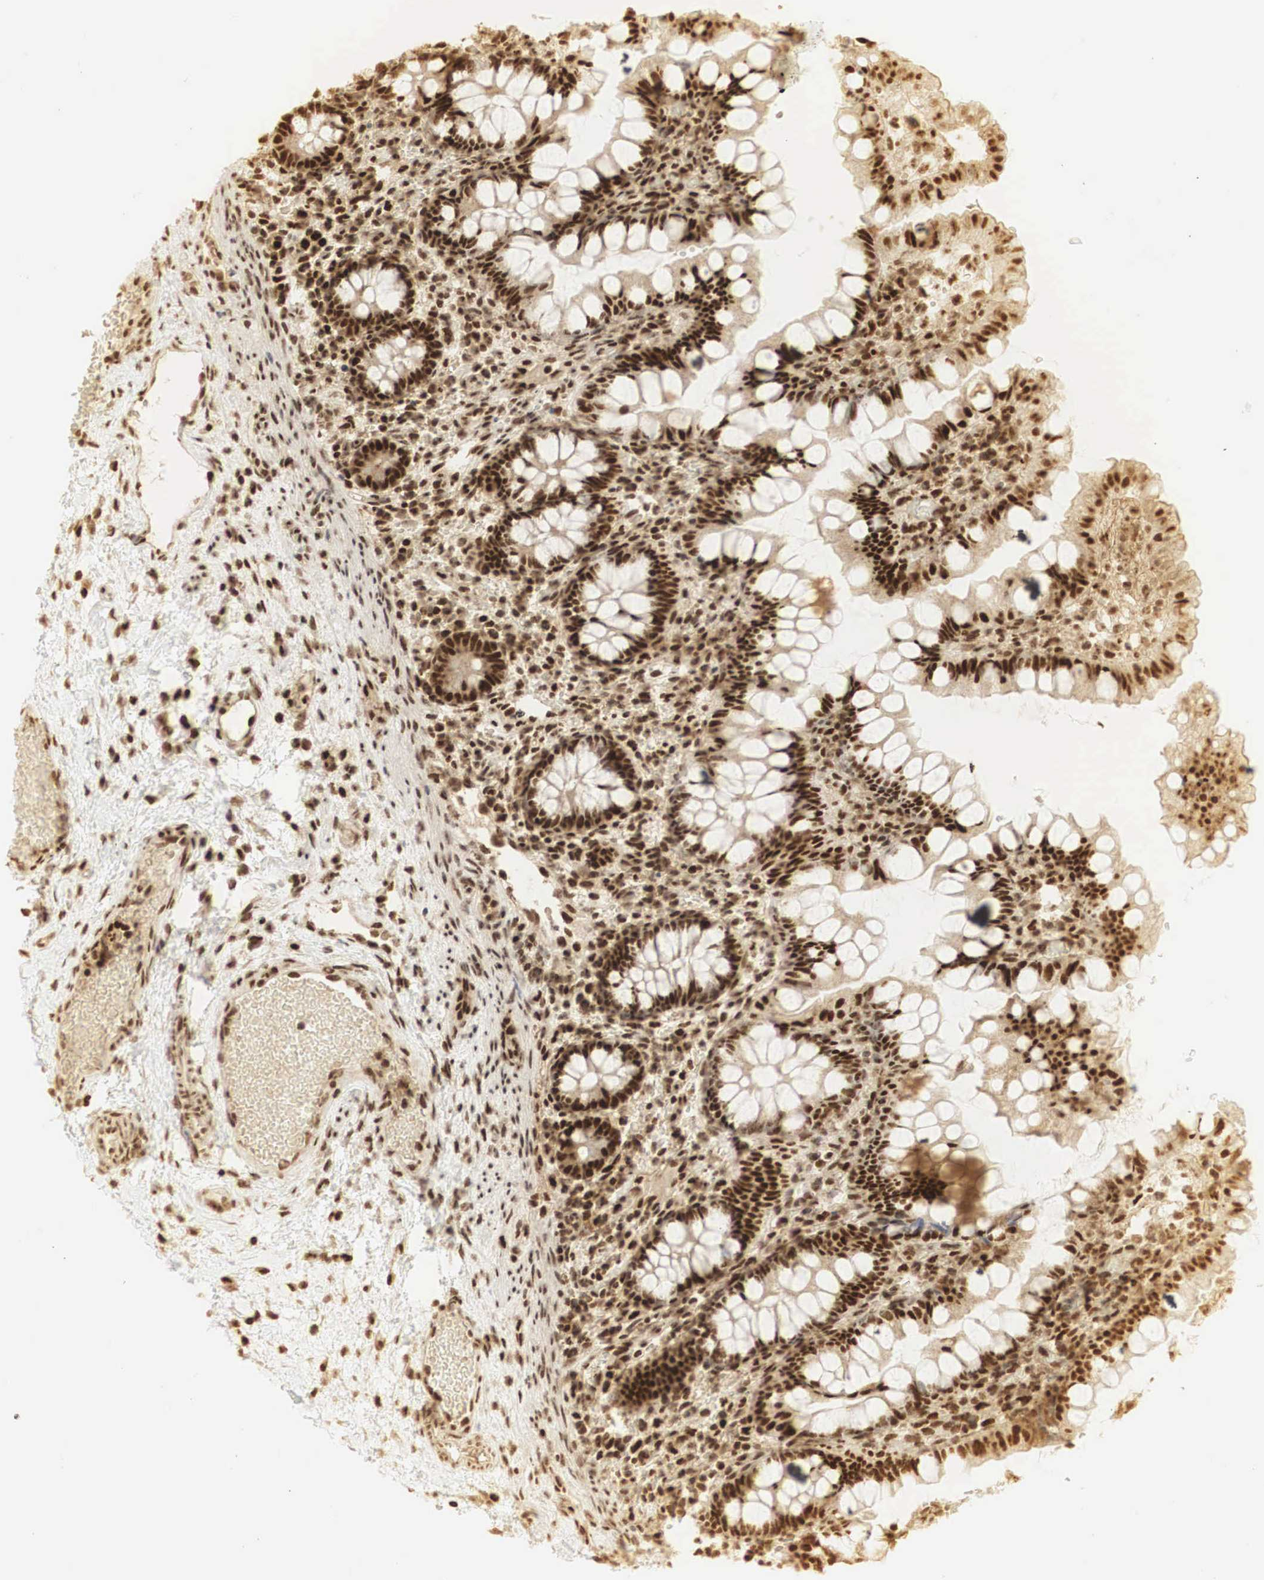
{"staining": {"intensity": "strong", "quantity": ">75%", "location": "cytoplasmic/membranous,nuclear"}, "tissue": "small intestine", "cell_type": "Glandular cells", "image_type": "normal", "snomed": [{"axis": "morphology", "description": "Normal tissue, NOS"}, {"axis": "topography", "description": "Small intestine"}], "caption": "Normal small intestine exhibits strong cytoplasmic/membranous,nuclear expression in approximately >75% of glandular cells.", "gene": "RNF113A", "patient": {"sex": "male", "age": 1}}